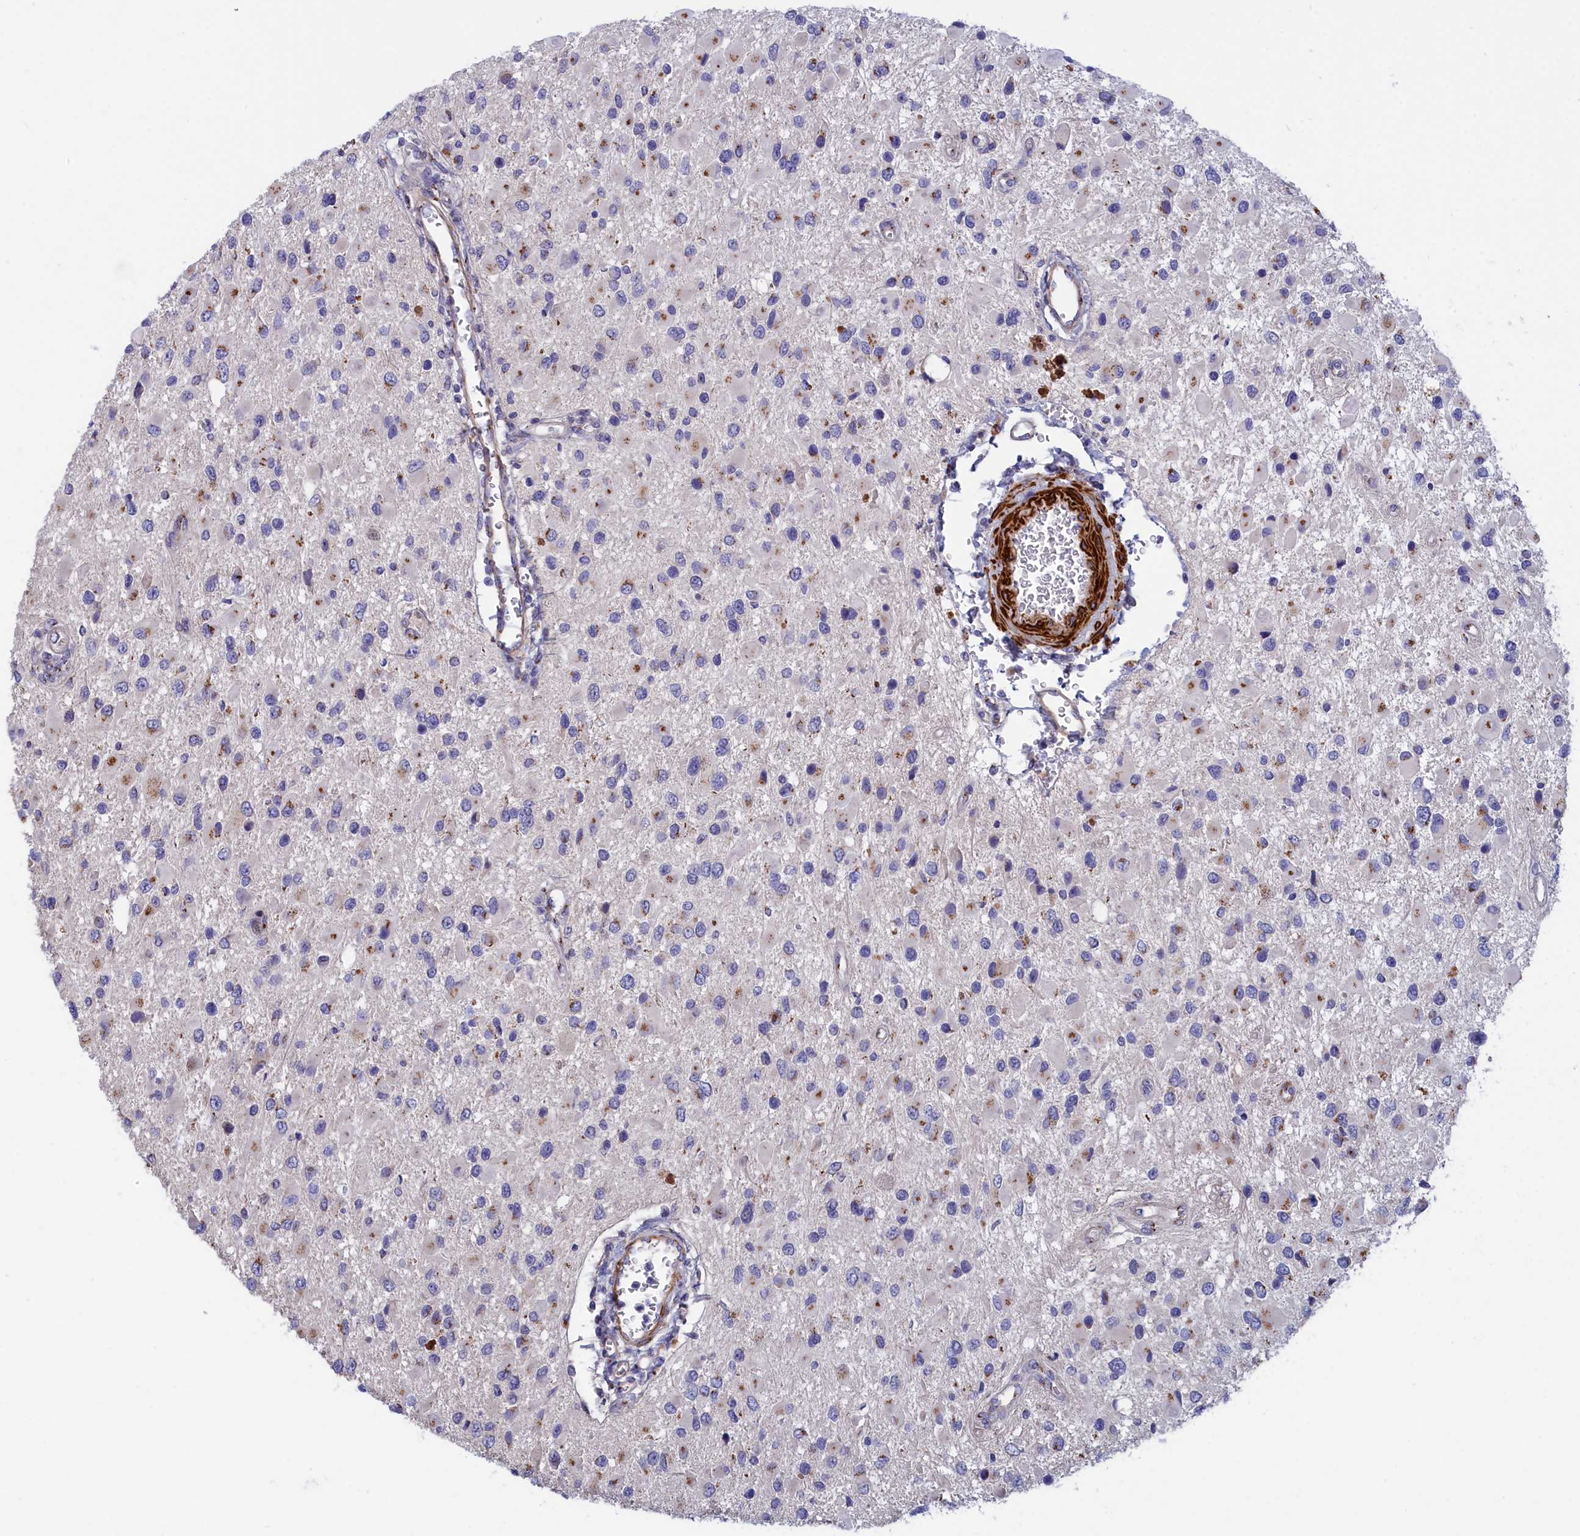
{"staining": {"intensity": "moderate", "quantity": "<25%", "location": "cytoplasmic/membranous"}, "tissue": "glioma", "cell_type": "Tumor cells", "image_type": "cancer", "snomed": [{"axis": "morphology", "description": "Glioma, malignant, High grade"}, {"axis": "topography", "description": "Brain"}], "caption": "Immunohistochemical staining of human glioma displays low levels of moderate cytoplasmic/membranous positivity in approximately <25% of tumor cells. (IHC, brightfield microscopy, high magnification).", "gene": "TUBGCP4", "patient": {"sex": "male", "age": 53}}